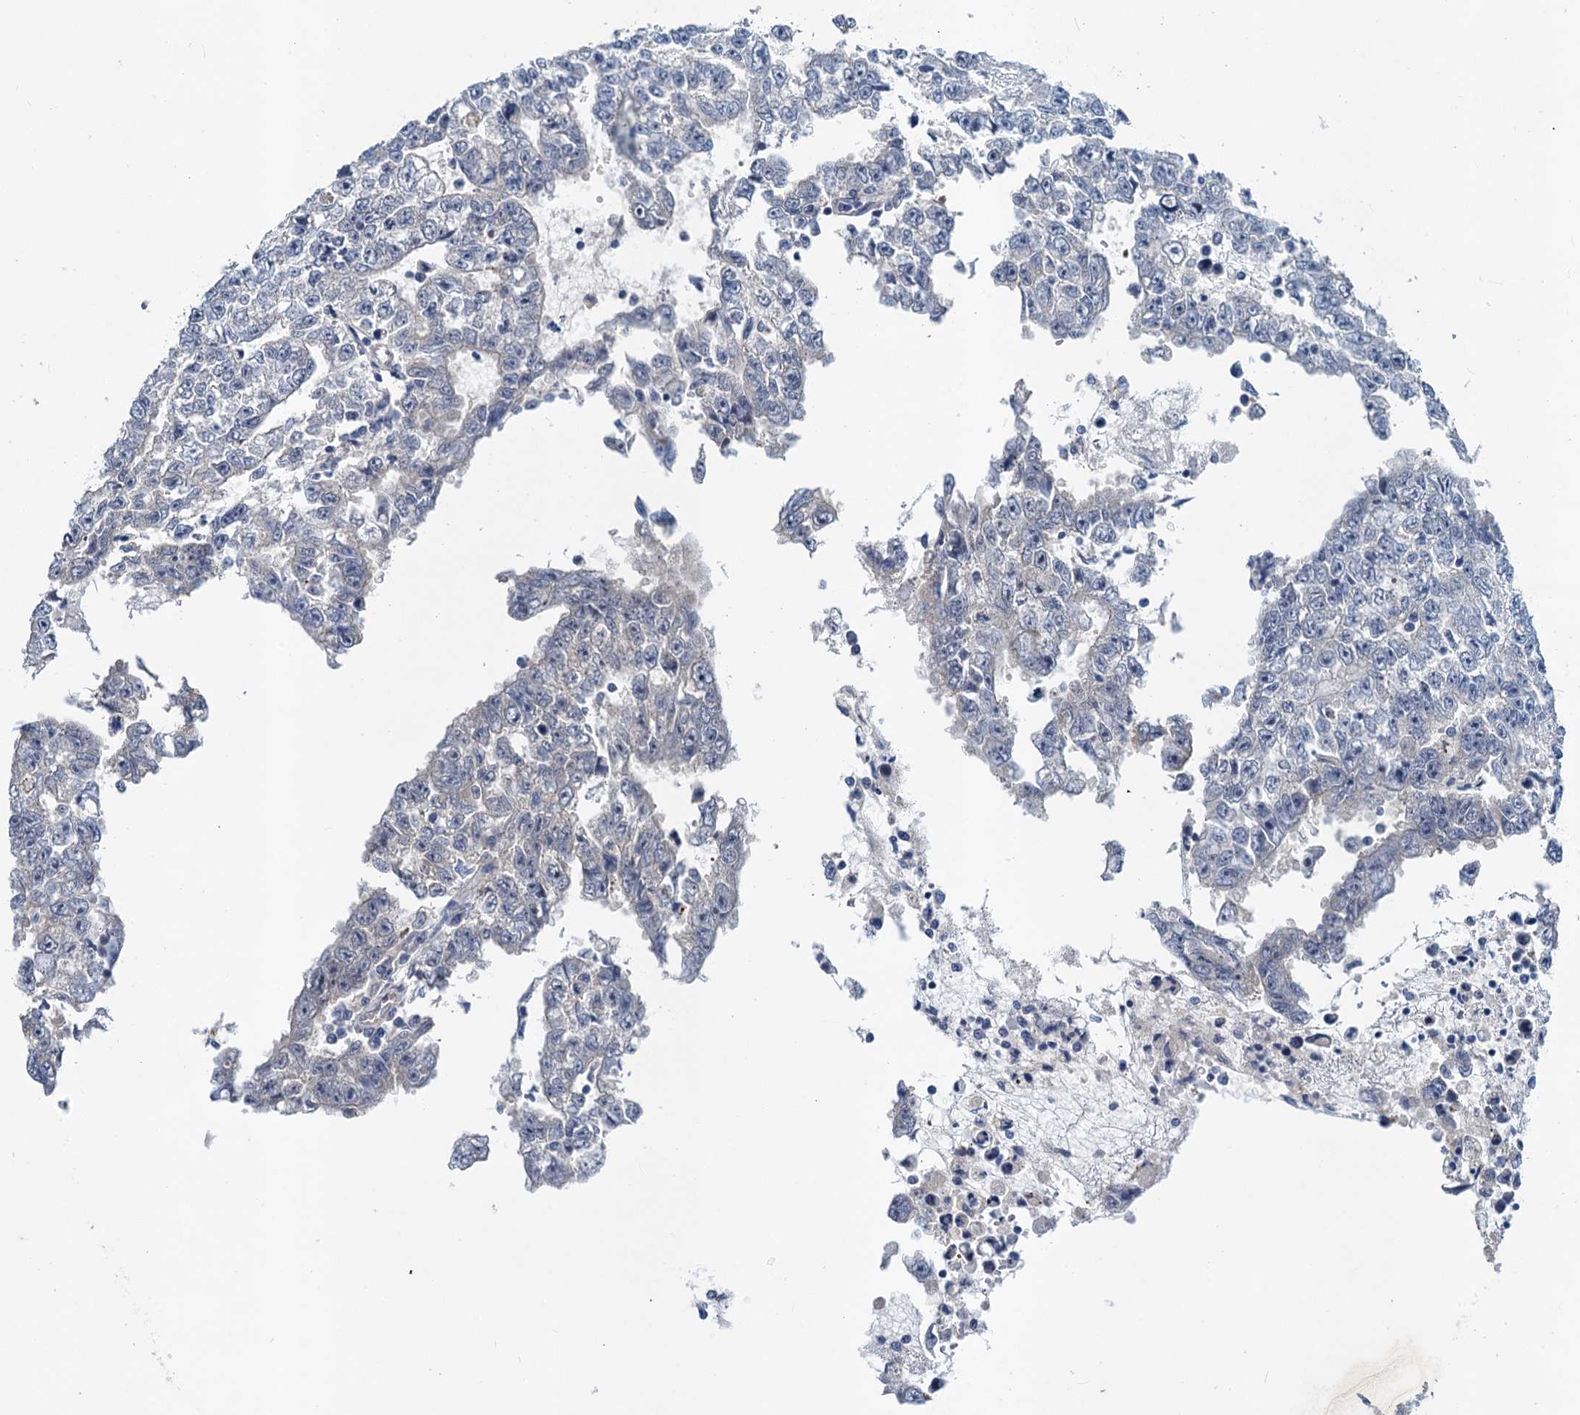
{"staining": {"intensity": "negative", "quantity": "none", "location": "none"}, "tissue": "testis cancer", "cell_type": "Tumor cells", "image_type": "cancer", "snomed": [{"axis": "morphology", "description": "Carcinoma, Embryonal, NOS"}, {"axis": "topography", "description": "Testis"}], "caption": "The image demonstrates no significant positivity in tumor cells of testis embryonal carcinoma.", "gene": "NBEA", "patient": {"sex": "male", "age": 25}}